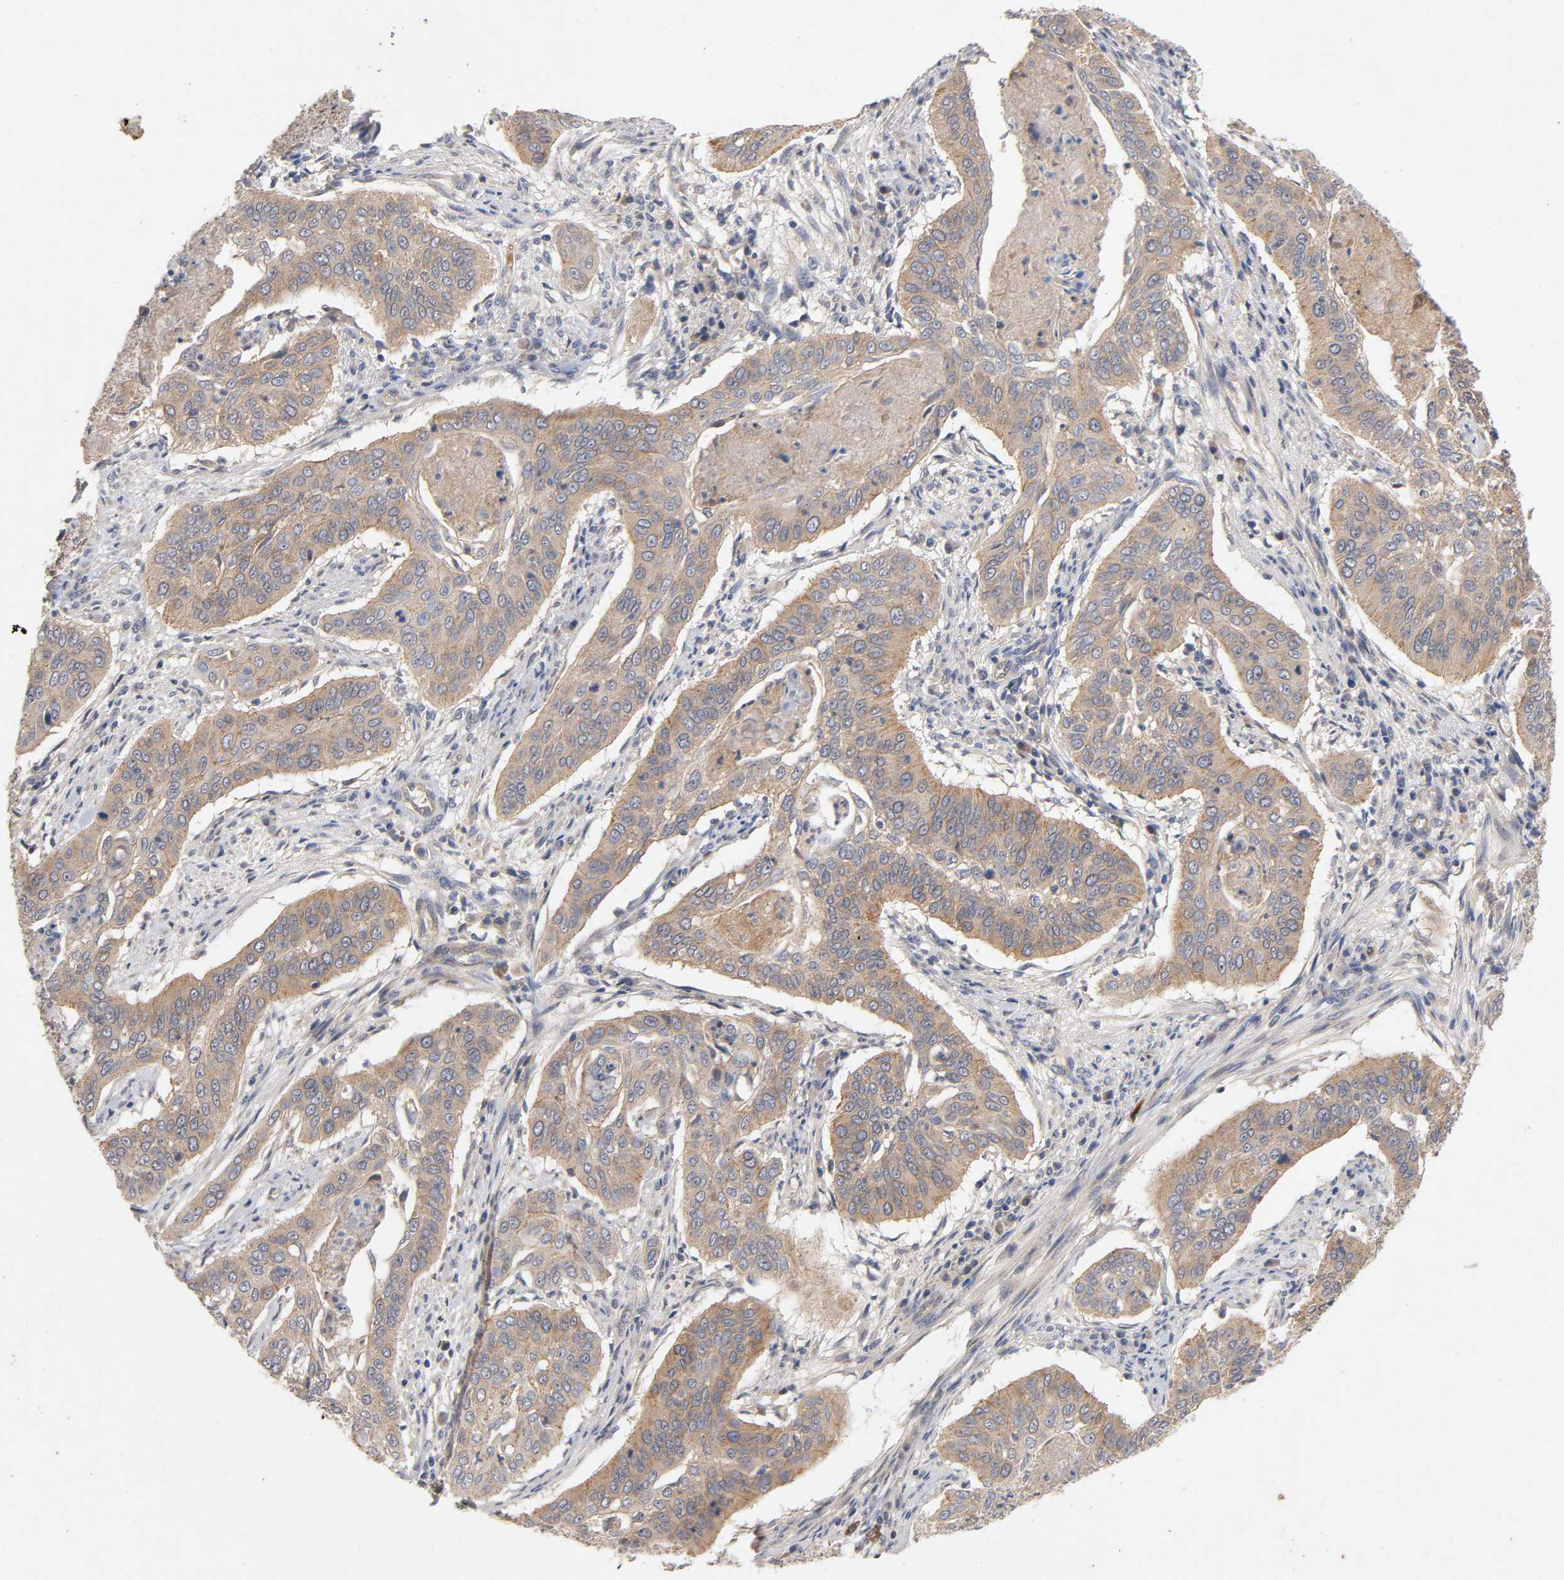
{"staining": {"intensity": "moderate", "quantity": ">75%", "location": "cytoplasmic/membranous"}, "tissue": "cervical cancer", "cell_type": "Tumor cells", "image_type": "cancer", "snomed": [{"axis": "morphology", "description": "Squamous cell carcinoma, NOS"}, {"axis": "topography", "description": "Cervix"}], "caption": "Tumor cells show moderate cytoplasmic/membranous staining in approximately >75% of cells in cervical cancer. (DAB (3,3'-diaminobenzidine) = brown stain, brightfield microscopy at high magnification).", "gene": "PDZD11", "patient": {"sex": "female", "age": 39}}